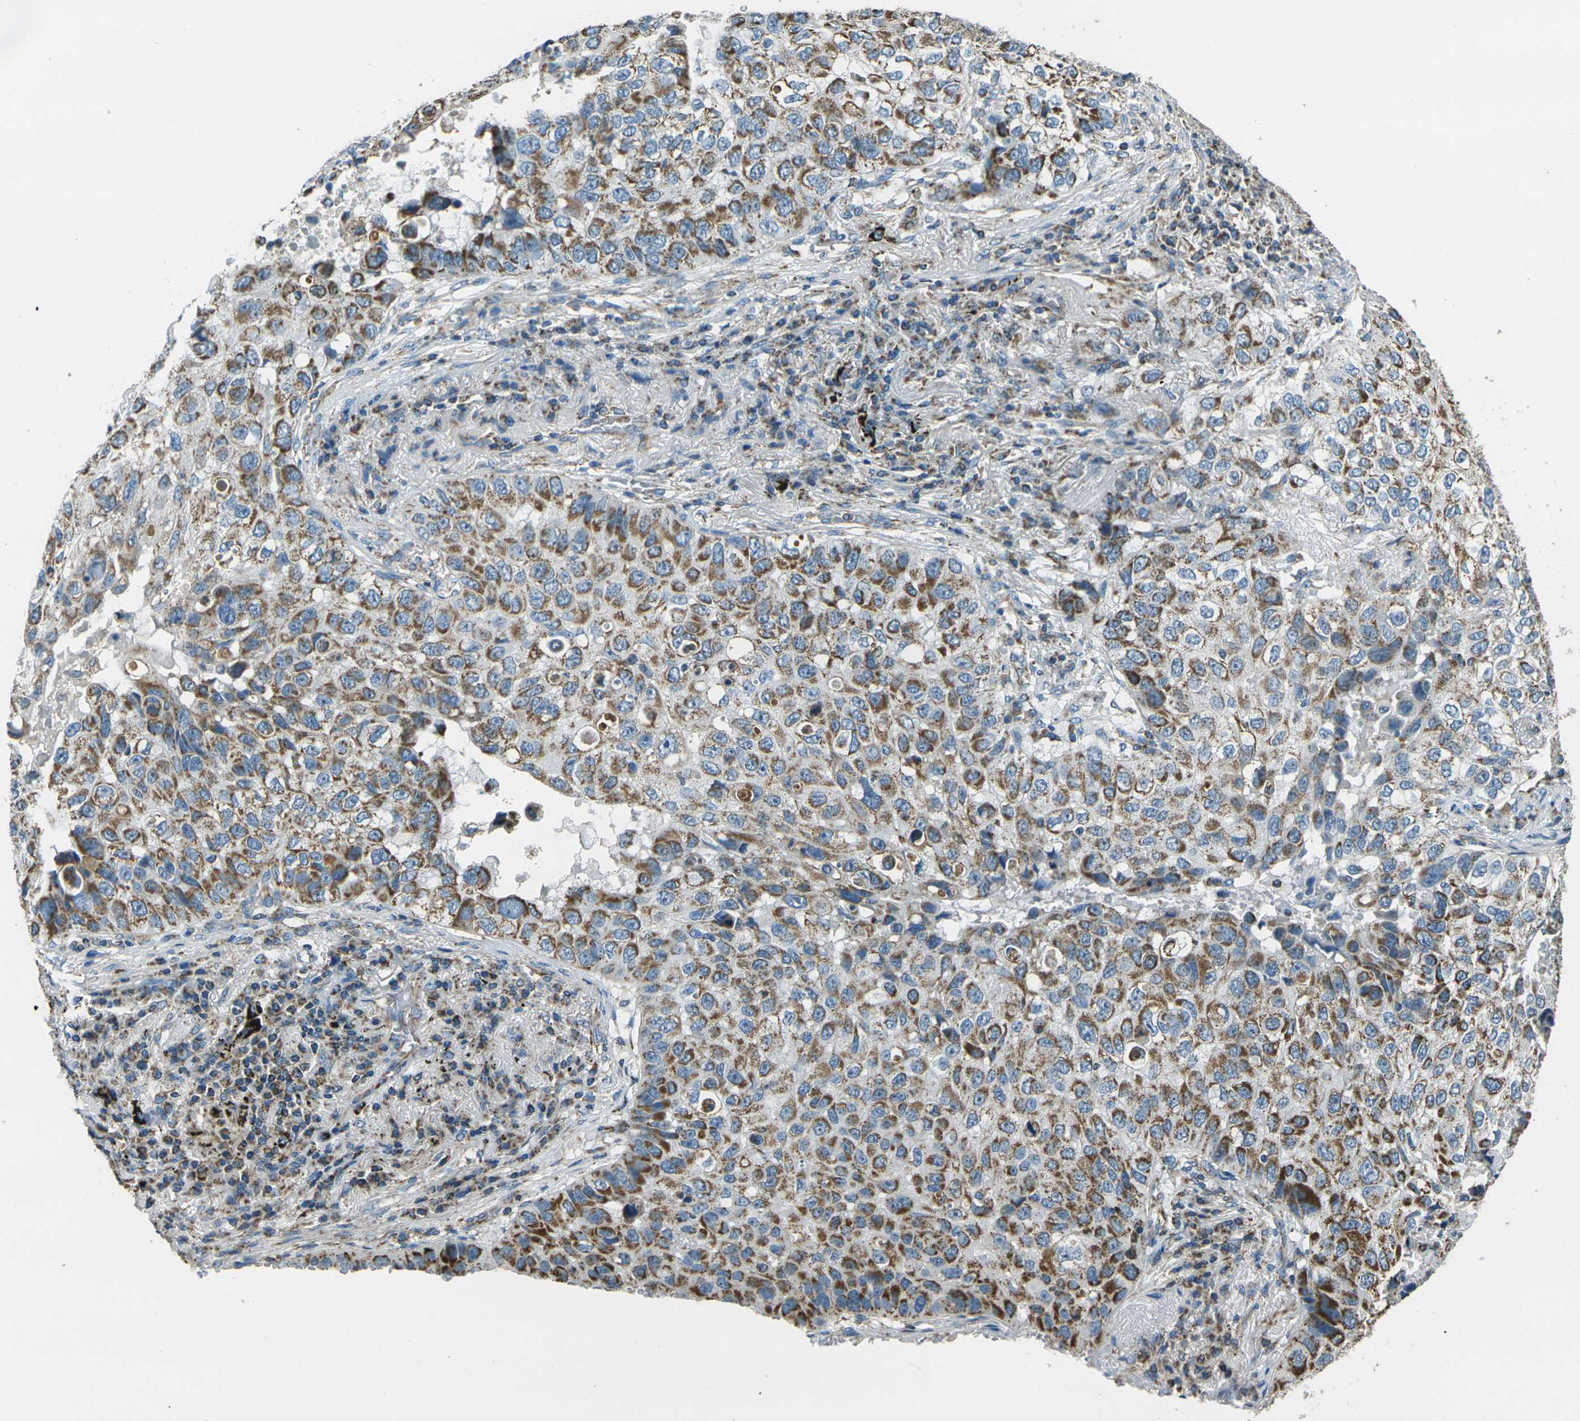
{"staining": {"intensity": "moderate", "quantity": ">75%", "location": "cytoplasmic/membranous"}, "tissue": "lung cancer", "cell_type": "Tumor cells", "image_type": "cancer", "snomed": [{"axis": "morphology", "description": "Squamous cell carcinoma, NOS"}, {"axis": "topography", "description": "Lung"}], "caption": "The image demonstrates staining of squamous cell carcinoma (lung), revealing moderate cytoplasmic/membranous protein expression (brown color) within tumor cells. The staining is performed using DAB brown chromogen to label protein expression. The nuclei are counter-stained blue using hematoxylin.", "gene": "IRF3", "patient": {"sex": "male", "age": 57}}